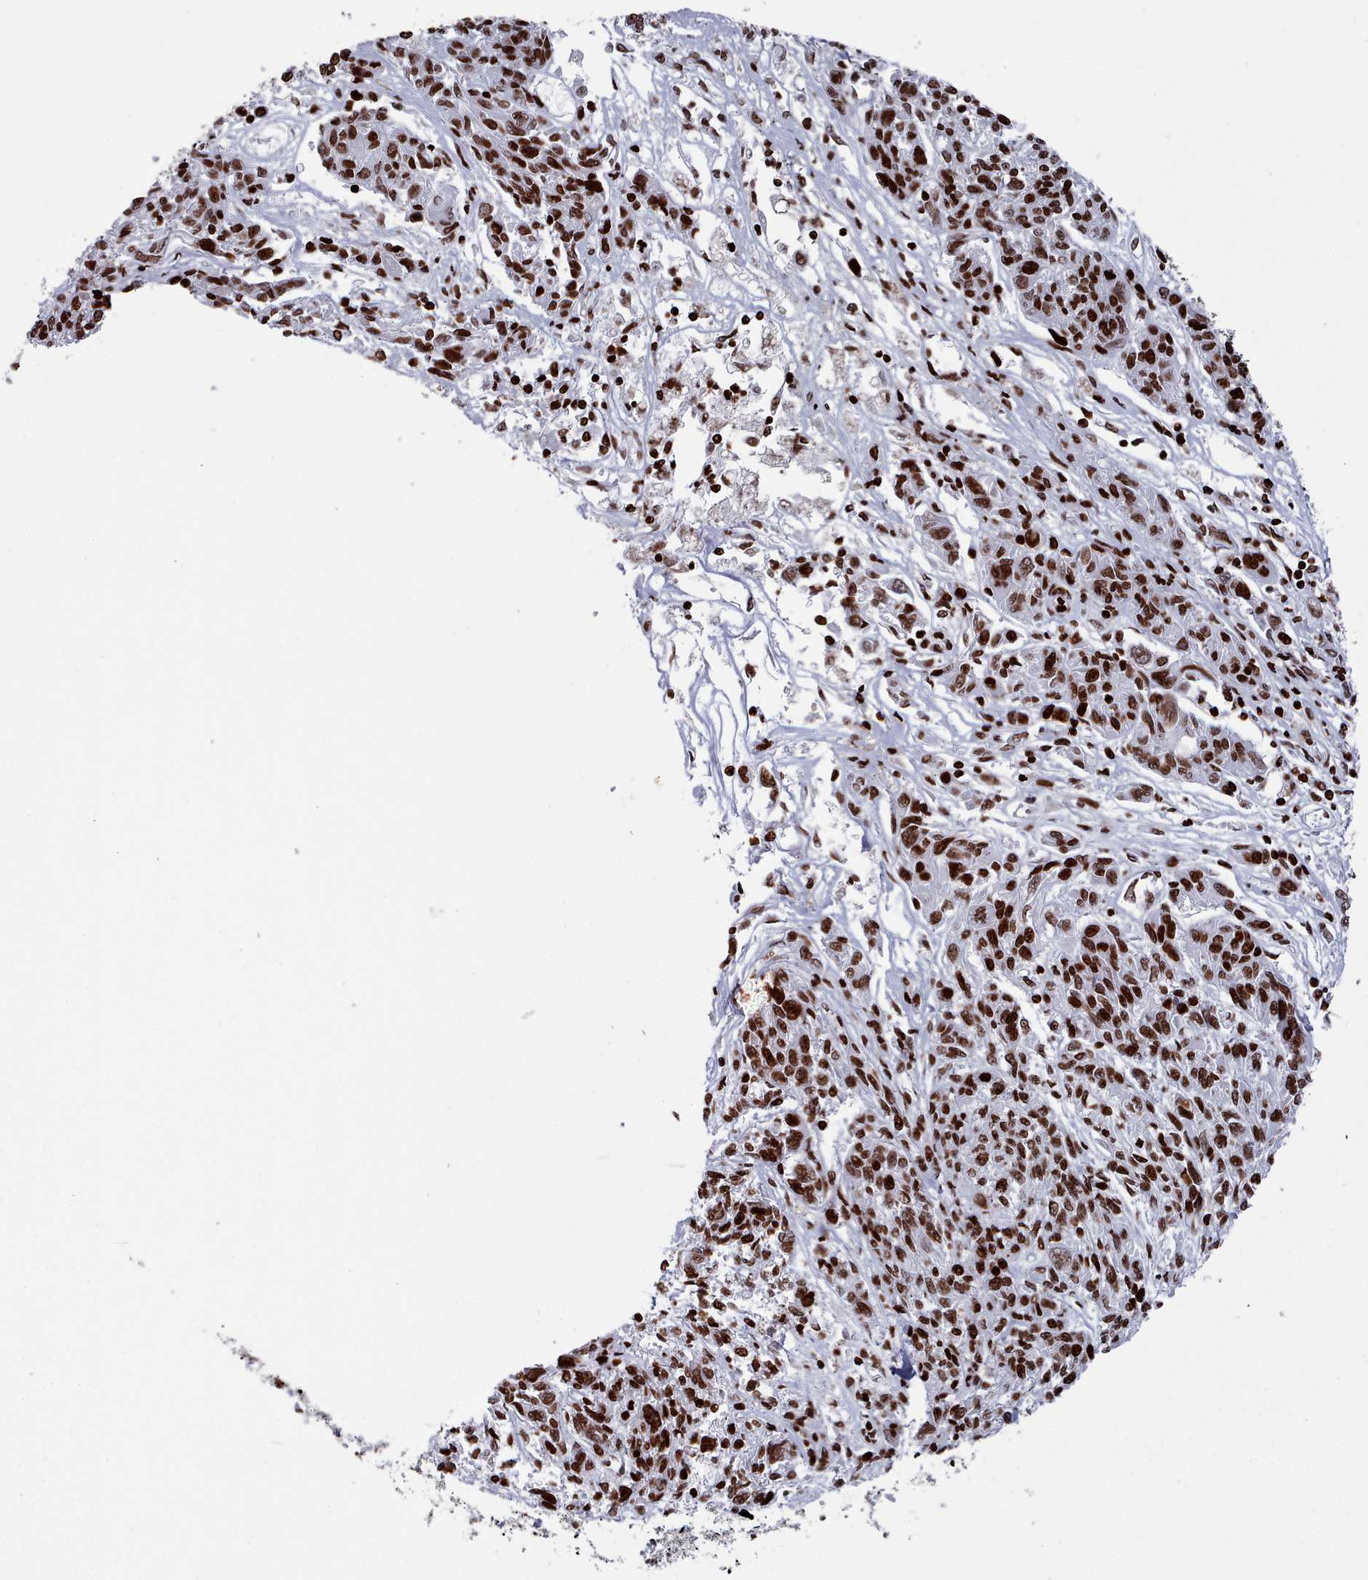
{"staining": {"intensity": "strong", "quantity": ">75%", "location": "nuclear"}, "tissue": "melanoma", "cell_type": "Tumor cells", "image_type": "cancer", "snomed": [{"axis": "morphology", "description": "Malignant melanoma, NOS"}, {"axis": "topography", "description": "Skin"}], "caption": "Immunohistochemistry (IHC) micrograph of human malignant melanoma stained for a protein (brown), which displays high levels of strong nuclear staining in approximately >75% of tumor cells.", "gene": "PCDHB12", "patient": {"sex": "male", "age": 53}}